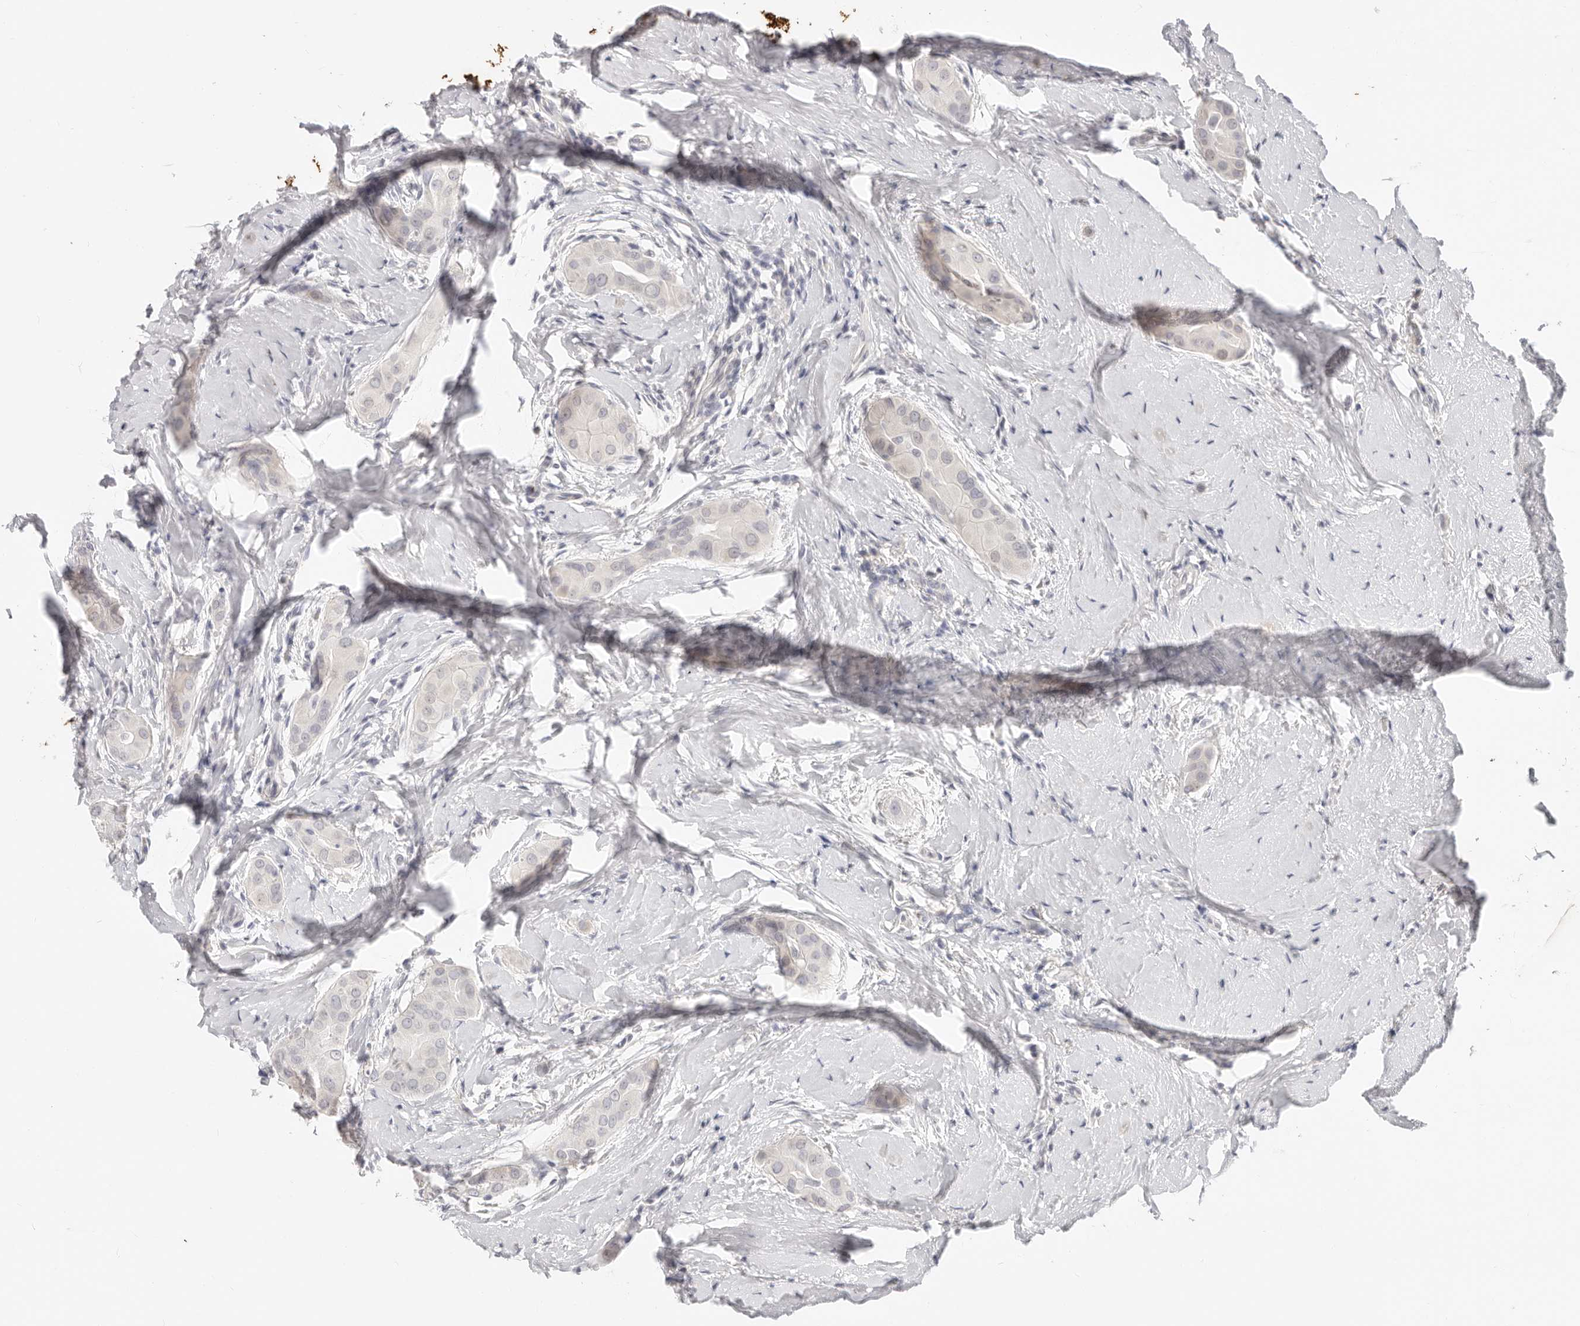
{"staining": {"intensity": "negative", "quantity": "none", "location": "none"}, "tissue": "thyroid cancer", "cell_type": "Tumor cells", "image_type": "cancer", "snomed": [{"axis": "morphology", "description": "Papillary adenocarcinoma, NOS"}, {"axis": "topography", "description": "Thyroid gland"}], "caption": "Tumor cells are negative for protein expression in human thyroid papillary adenocarcinoma. (Immunohistochemistry, brightfield microscopy, high magnification).", "gene": "ASCL1", "patient": {"sex": "male", "age": 33}}